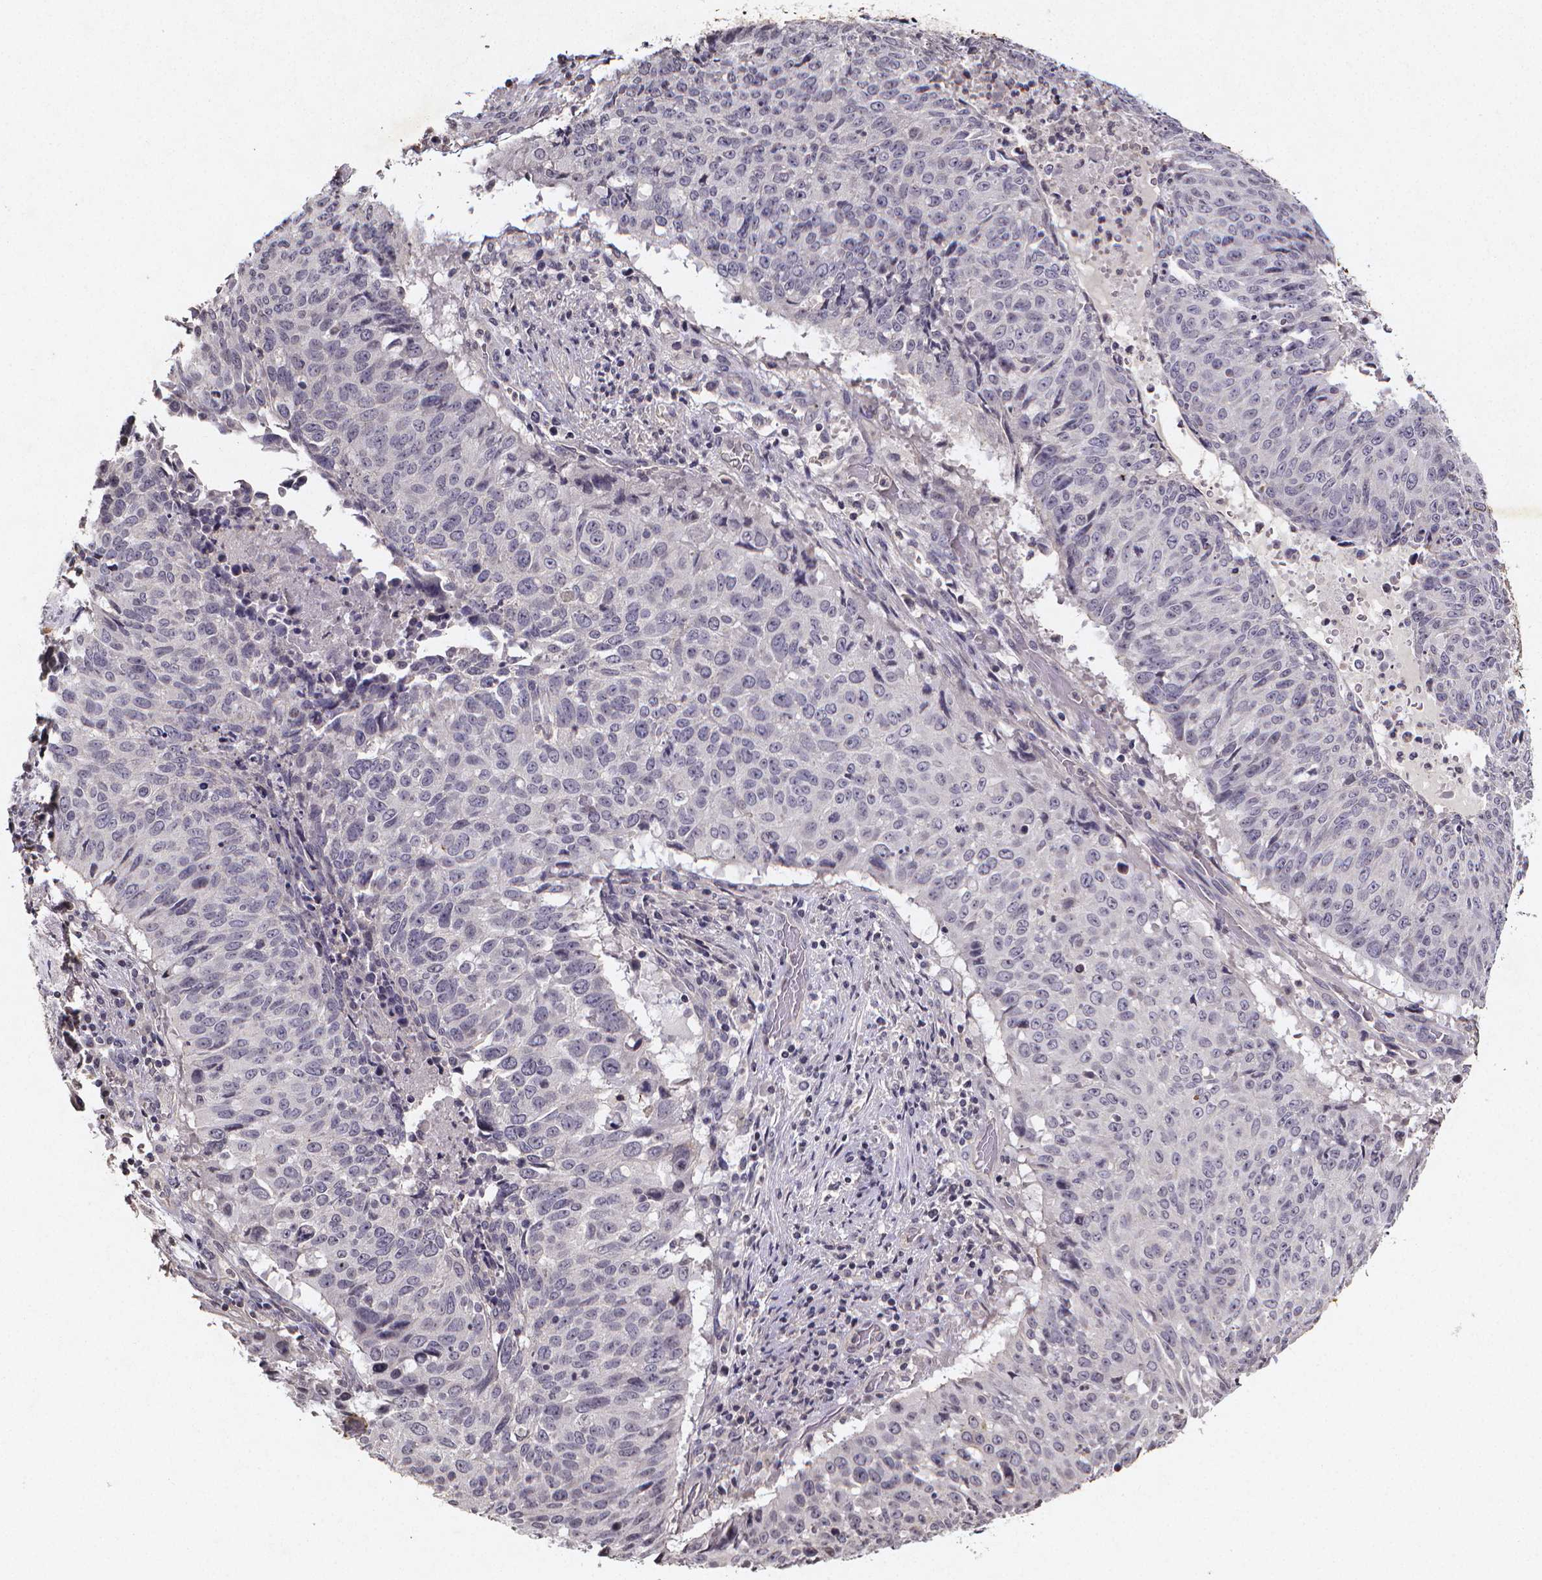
{"staining": {"intensity": "negative", "quantity": "none", "location": "none"}, "tissue": "lung cancer", "cell_type": "Tumor cells", "image_type": "cancer", "snomed": [{"axis": "morphology", "description": "Normal tissue, NOS"}, {"axis": "morphology", "description": "Squamous cell carcinoma, NOS"}, {"axis": "topography", "description": "Bronchus"}, {"axis": "topography", "description": "Lung"}], "caption": "There is no significant expression in tumor cells of squamous cell carcinoma (lung).", "gene": "TP73", "patient": {"sex": "male", "age": 64}}